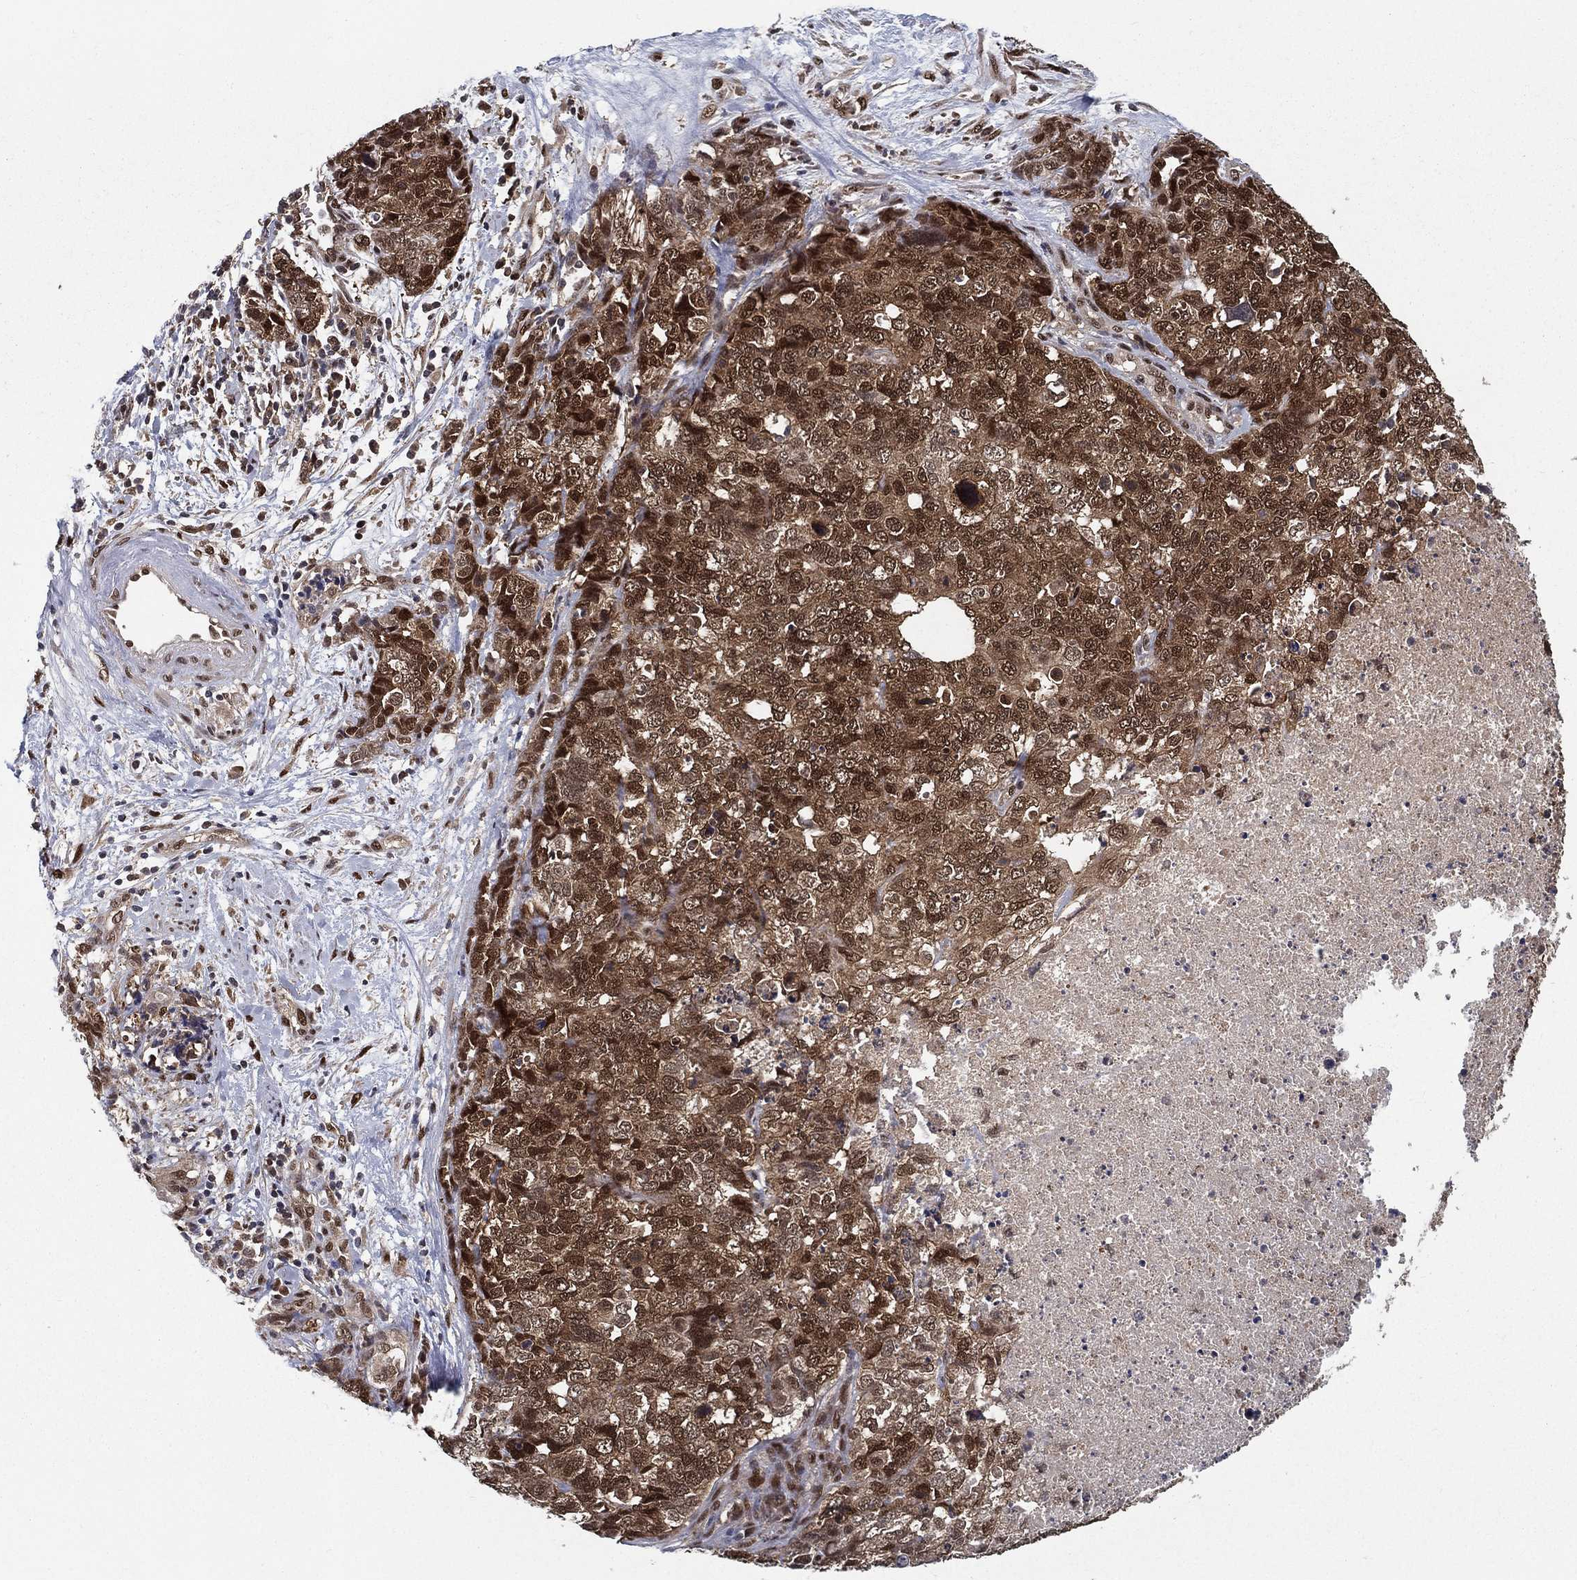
{"staining": {"intensity": "moderate", "quantity": "25%-75%", "location": "cytoplasmic/membranous,nuclear"}, "tissue": "cervical cancer", "cell_type": "Tumor cells", "image_type": "cancer", "snomed": [{"axis": "morphology", "description": "Squamous cell carcinoma, NOS"}, {"axis": "topography", "description": "Cervix"}], "caption": "DAB immunohistochemical staining of human cervical squamous cell carcinoma shows moderate cytoplasmic/membranous and nuclear protein expression in about 25%-75% of tumor cells.", "gene": "CARM1", "patient": {"sex": "female", "age": 63}}